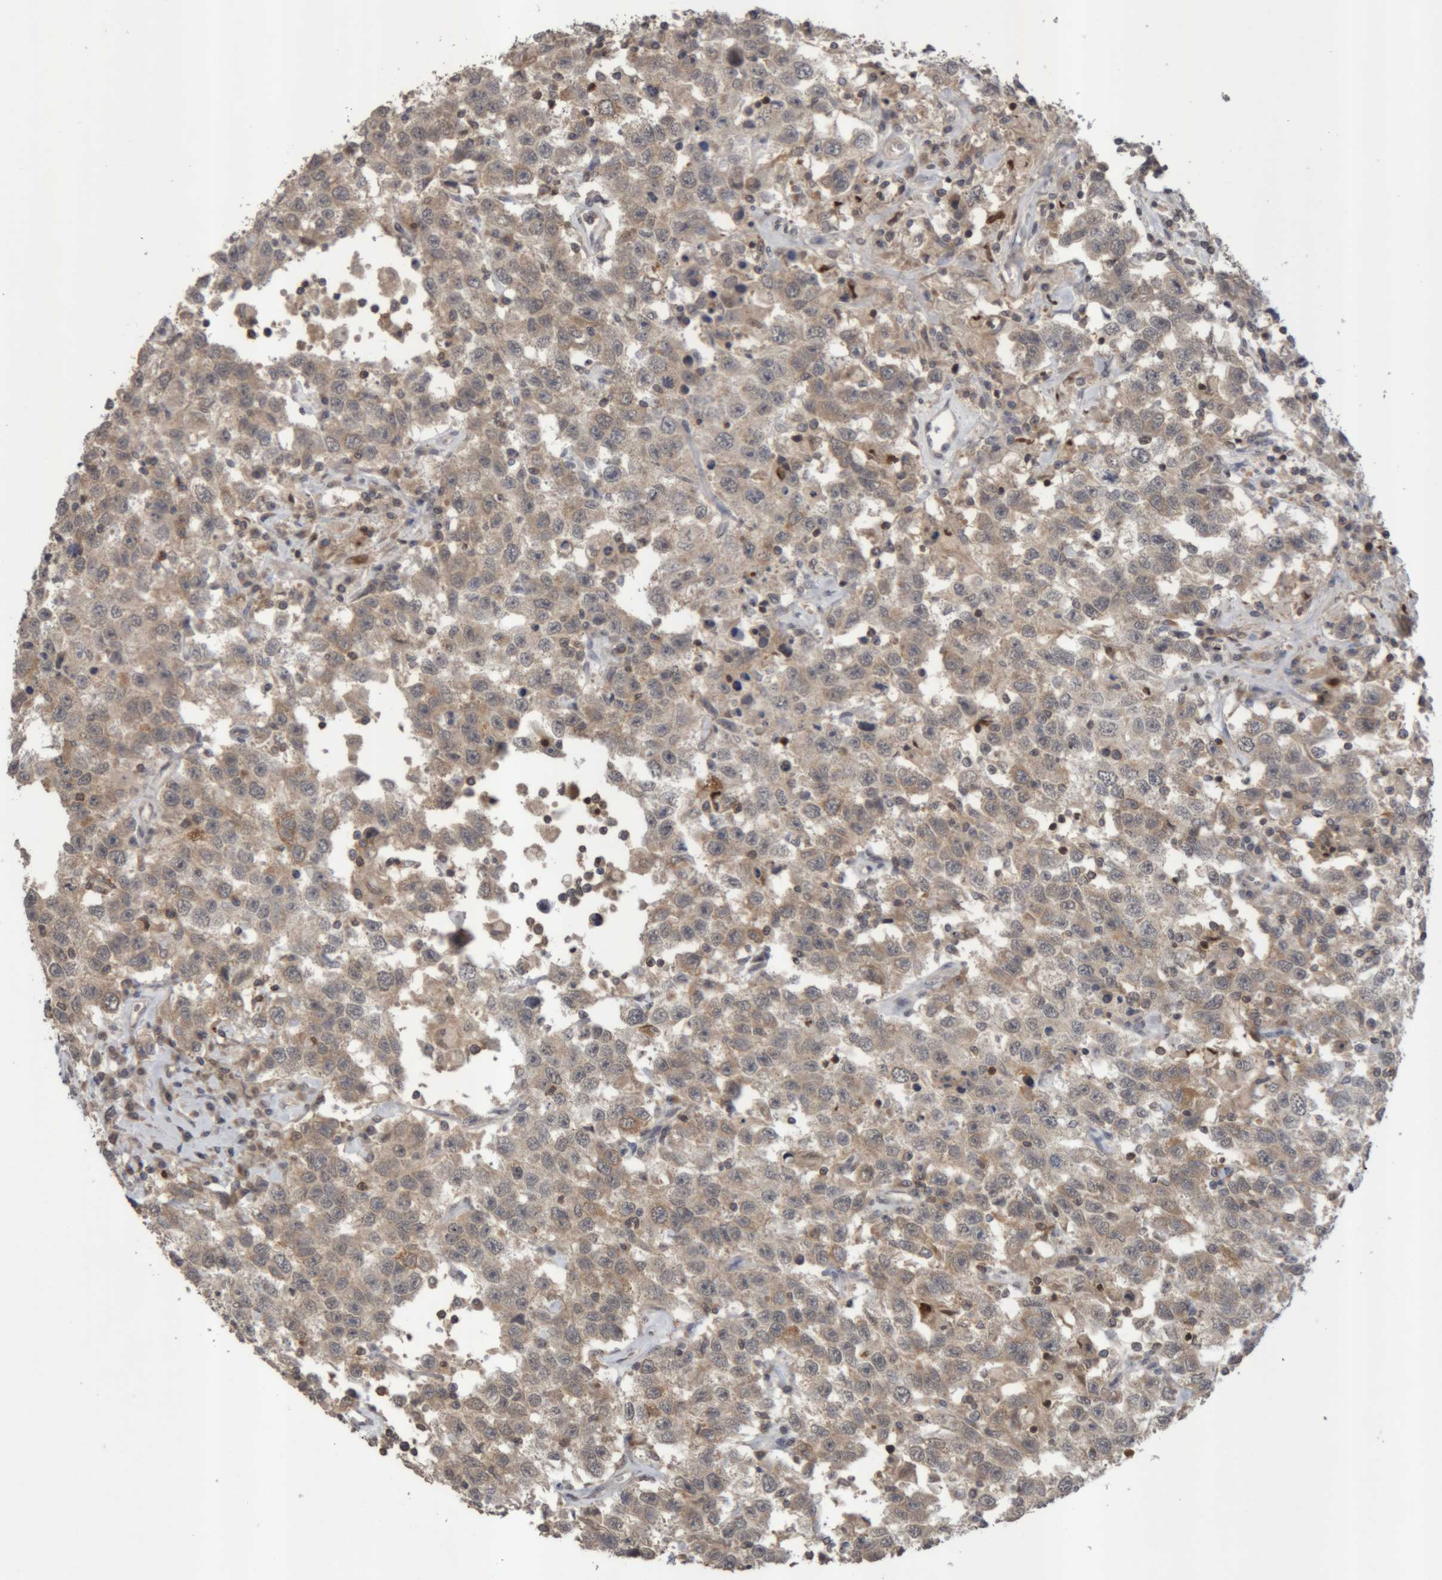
{"staining": {"intensity": "weak", "quantity": ">75%", "location": "cytoplasmic/membranous"}, "tissue": "testis cancer", "cell_type": "Tumor cells", "image_type": "cancer", "snomed": [{"axis": "morphology", "description": "Seminoma, NOS"}, {"axis": "topography", "description": "Testis"}], "caption": "Approximately >75% of tumor cells in testis seminoma exhibit weak cytoplasmic/membranous protein expression as visualized by brown immunohistochemical staining.", "gene": "NFATC2", "patient": {"sex": "male", "age": 41}}